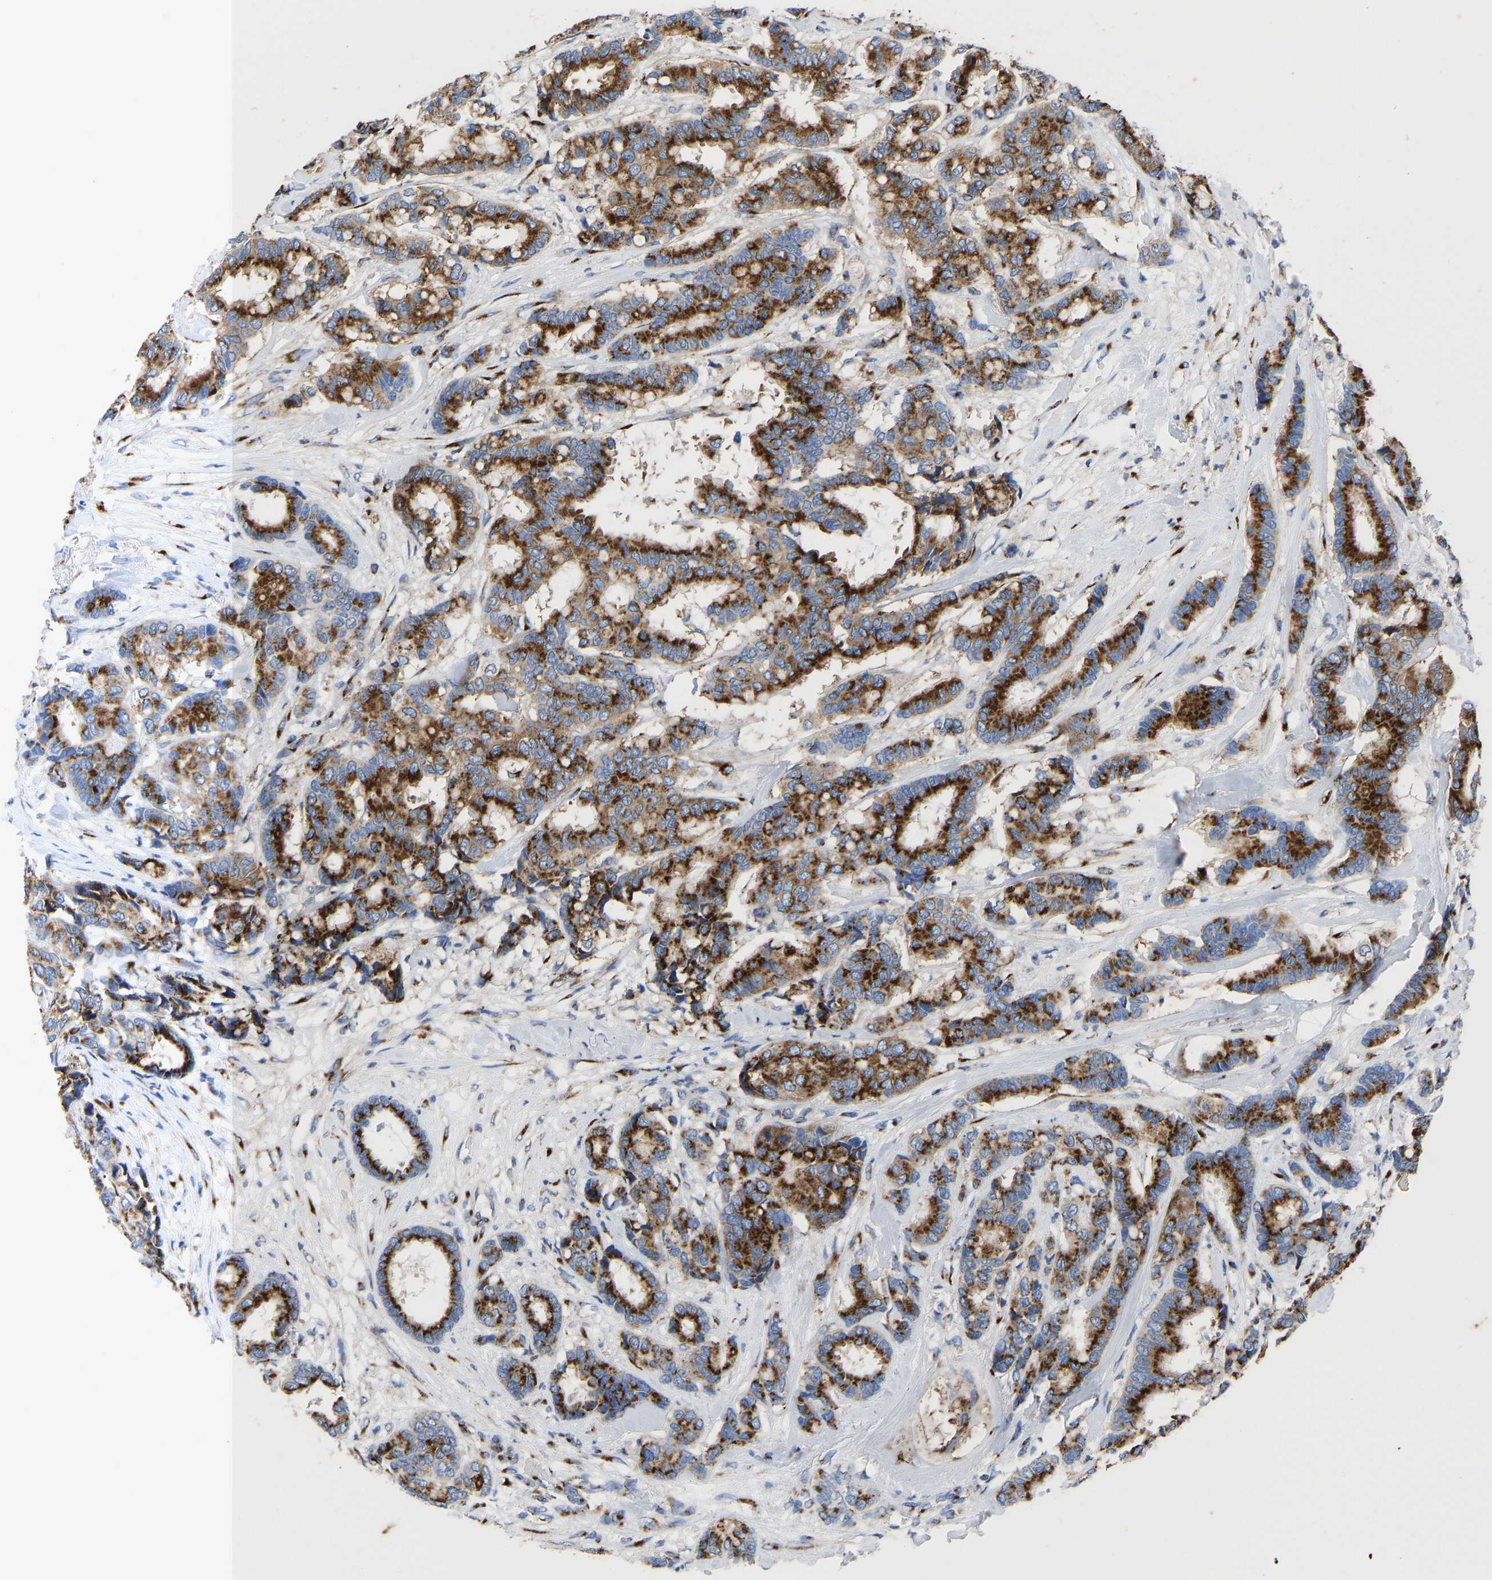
{"staining": {"intensity": "strong", "quantity": ">75%", "location": "cytoplasmic/membranous"}, "tissue": "breast cancer", "cell_type": "Tumor cells", "image_type": "cancer", "snomed": [{"axis": "morphology", "description": "Duct carcinoma"}, {"axis": "topography", "description": "Breast"}], "caption": "Breast cancer (invasive ductal carcinoma) stained with DAB IHC displays high levels of strong cytoplasmic/membranous staining in approximately >75% of tumor cells.", "gene": "TMEM87A", "patient": {"sex": "female", "age": 87}}